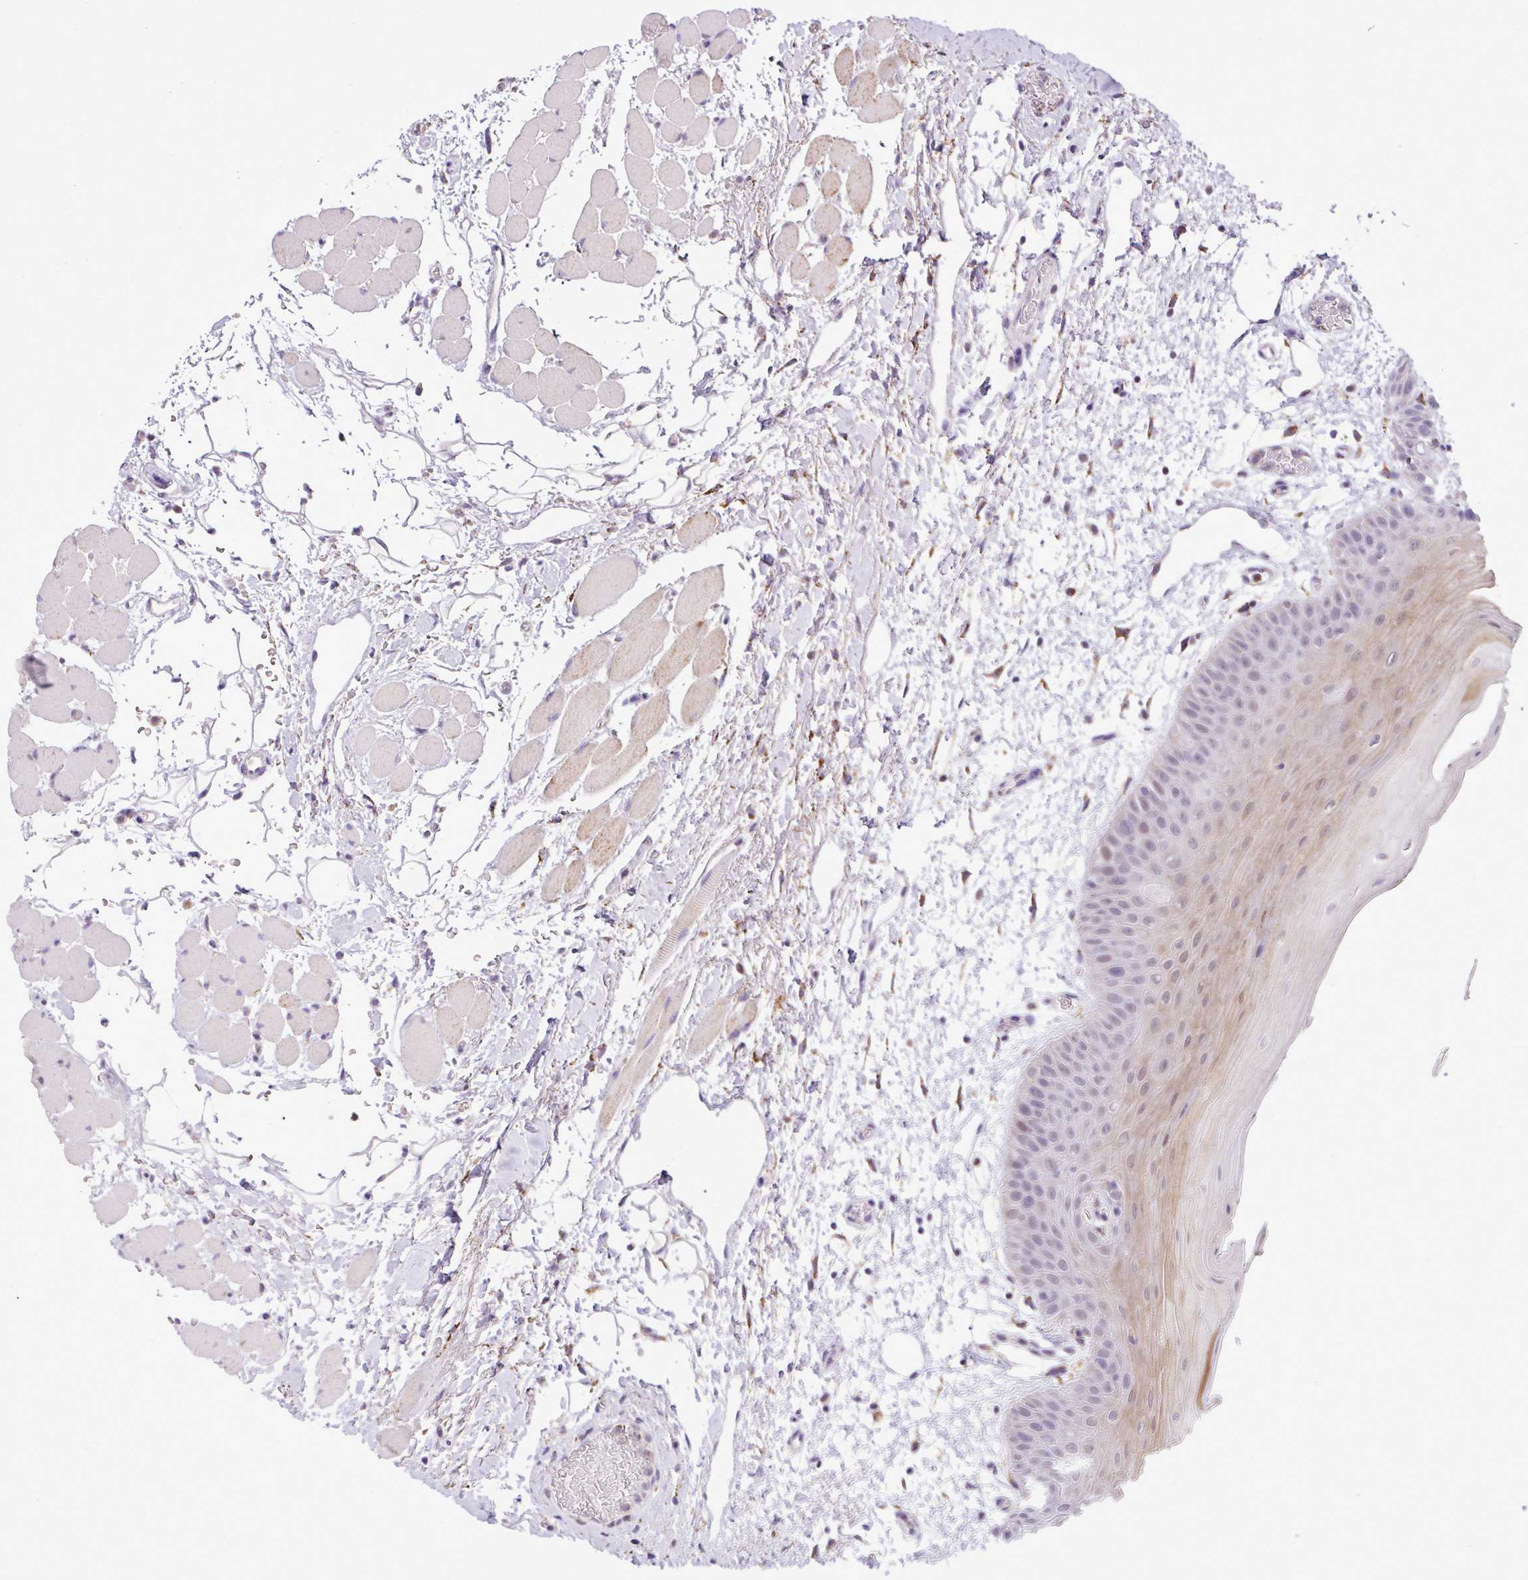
{"staining": {"intensity": "weak", "quantity": "<25%", "location": "cytoplasmic/membranous"}, "tissue": "oral mucosa", "cell_type": "Squamous epithelial cells", "image_type": "normal", "snomed": [{"axis": "morphology", "description": "Normal tissue, NOS"}, {"axis": "topography", "description": "Oral tissue"}, {"axis": "topography", "description": "Tounge, NOS"}], "caption": "The image reveals no staining of squamous epithelial cells in benign oral mucosa.", "gene": "SGPP1", "patient": {"sex": "female", "age": 59}}